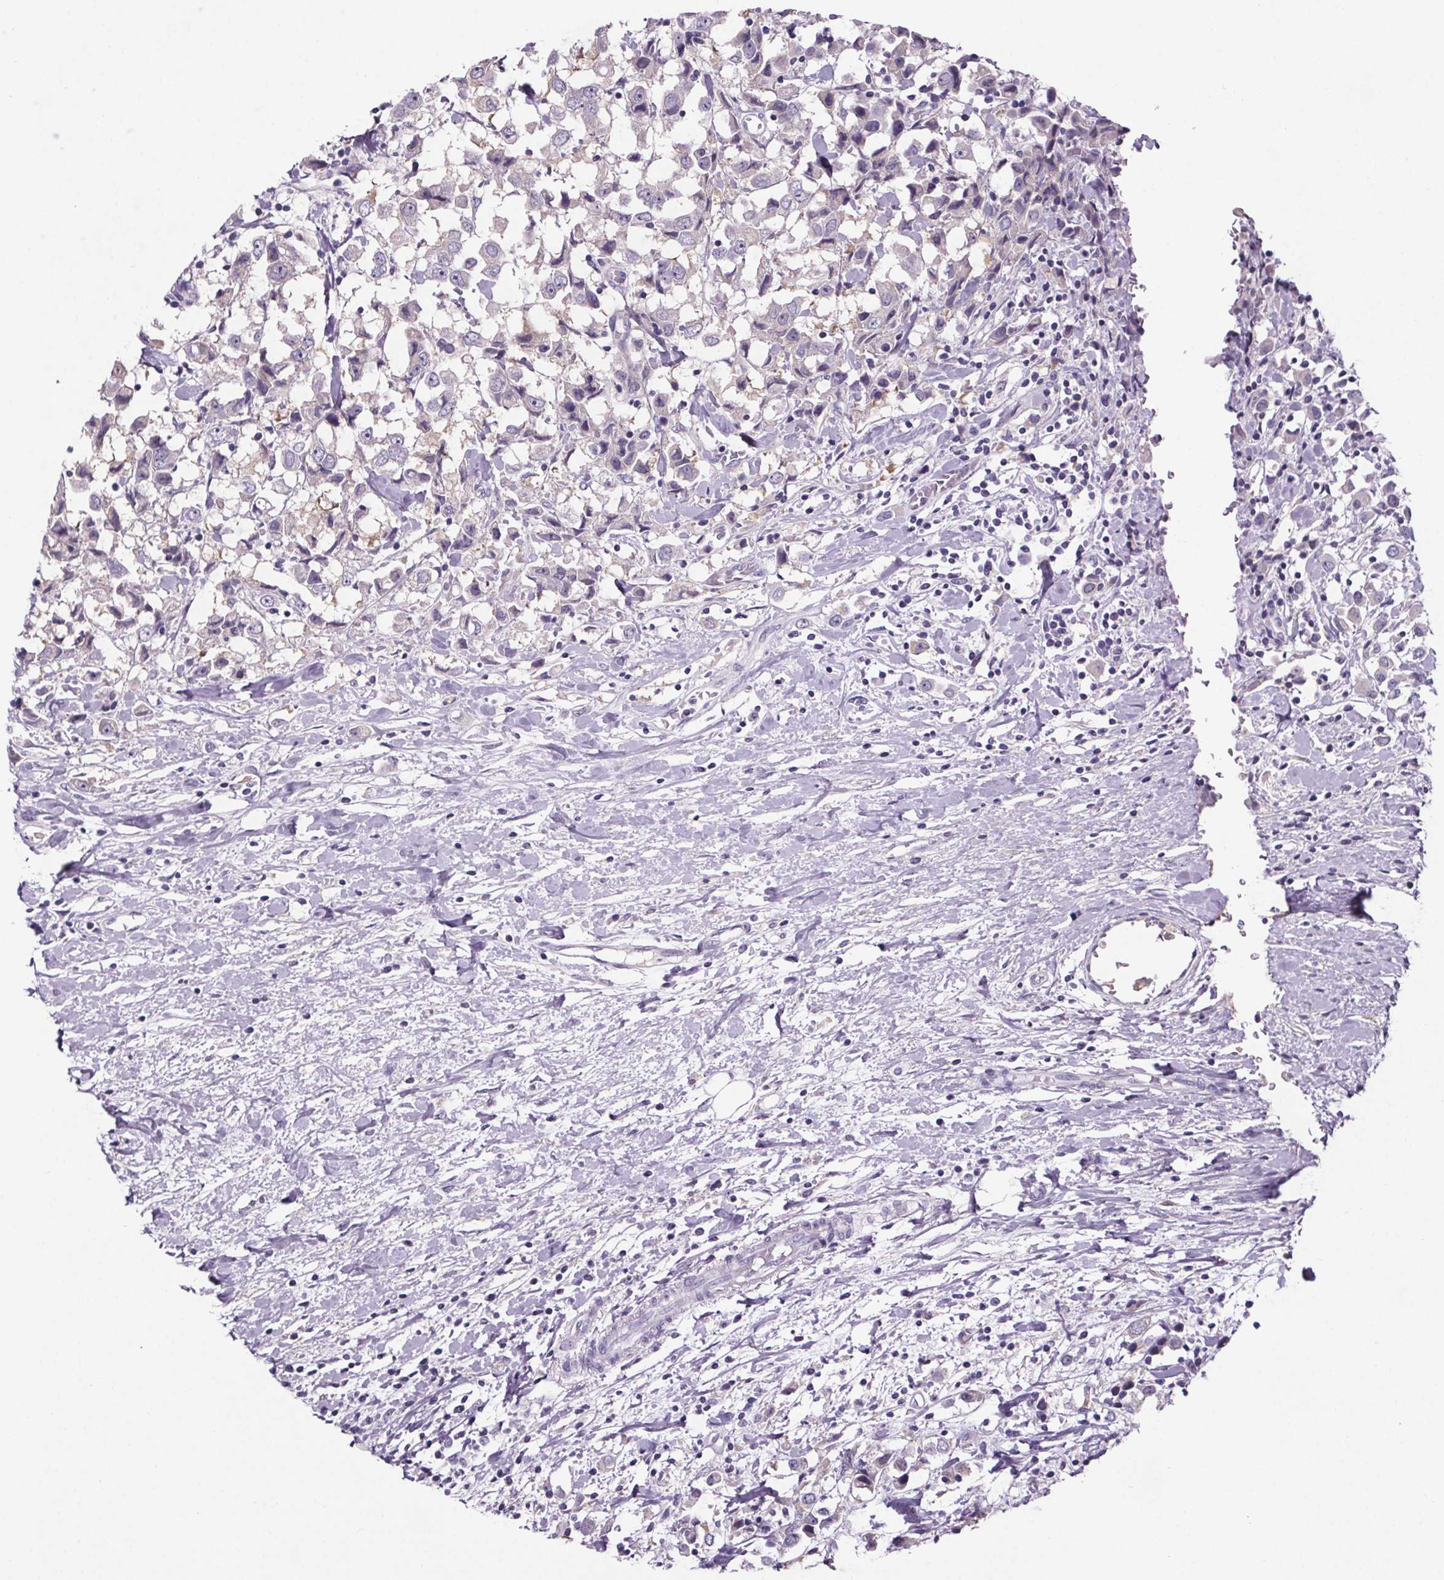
{"staining": {"intensity": "negative", "quantity": "none", "location": "none"}, "tissue": "breast cancer", "cell_type": "Tumor cells", "image_type": "cancer", "snomed": [{"axis": "morphology", "description": "Duct carcinoma"}, {"axis": "topography", "description": "Breast"}], "caption": "Invasive ductal carcinoma (breast) stained for a protein using immunohistochemistry (IHC) shows no positivity tumor cells.", "gene": "CUBN", "patient": {"sex": "female", "age": 61}}